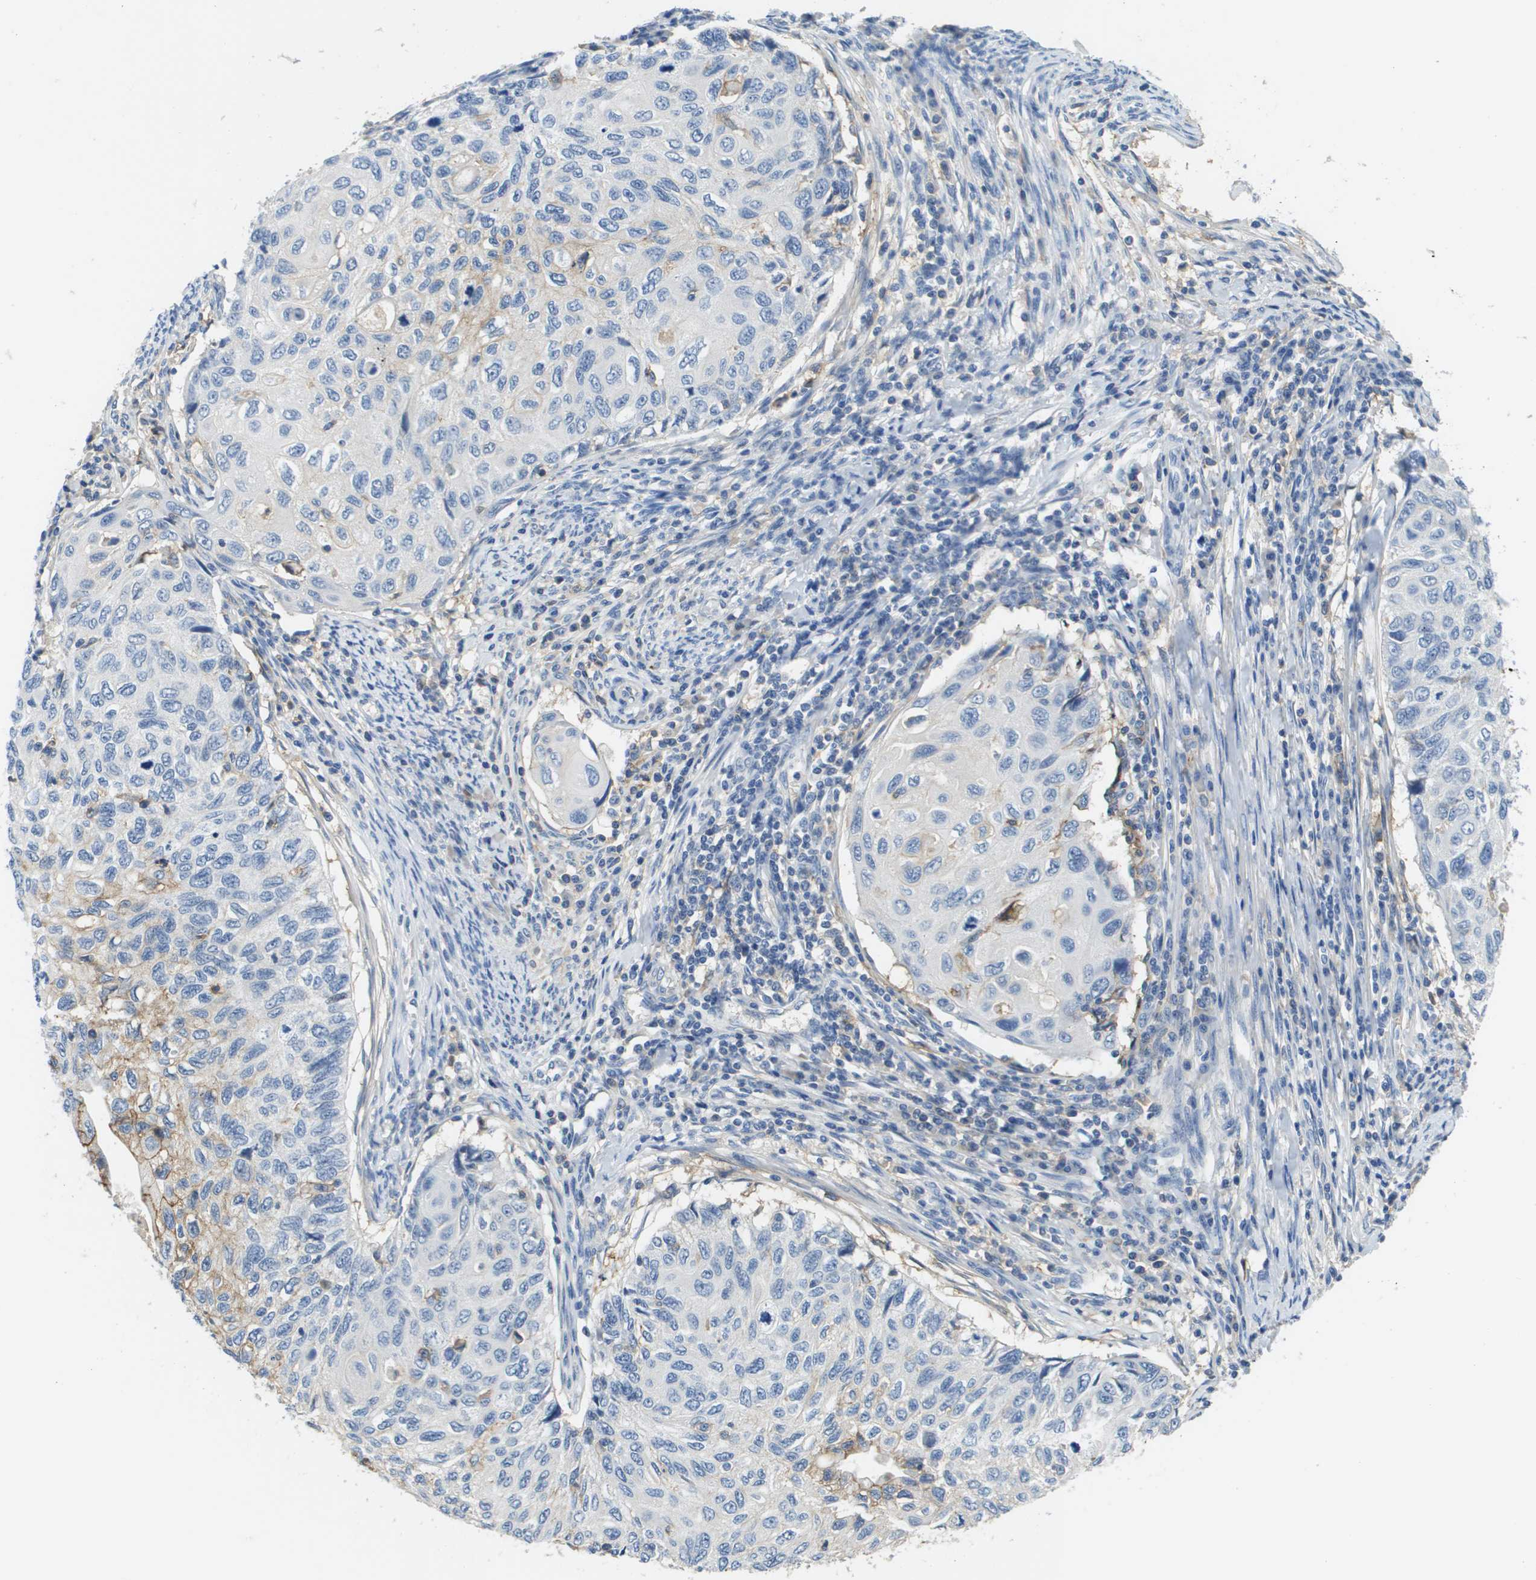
{"staining": {"intensity": "negative", "quantity": "none", "location": "none"}, "tissue": "cervical cancer", "cell_type": "Tumor cells", "image_type": "cancer", "snomed": [{"axis": "morphology", "description": "Squamous cell carcinoma, NOS"}, {"axis": "topography", "description": "Cervix"}], "caption": "Immunohistochemical staining of human cervical cancer exhibits no significant staining in tumor cells.", "gene": "SLC16A3", "patient": {"sex": "female", "age": 70}}